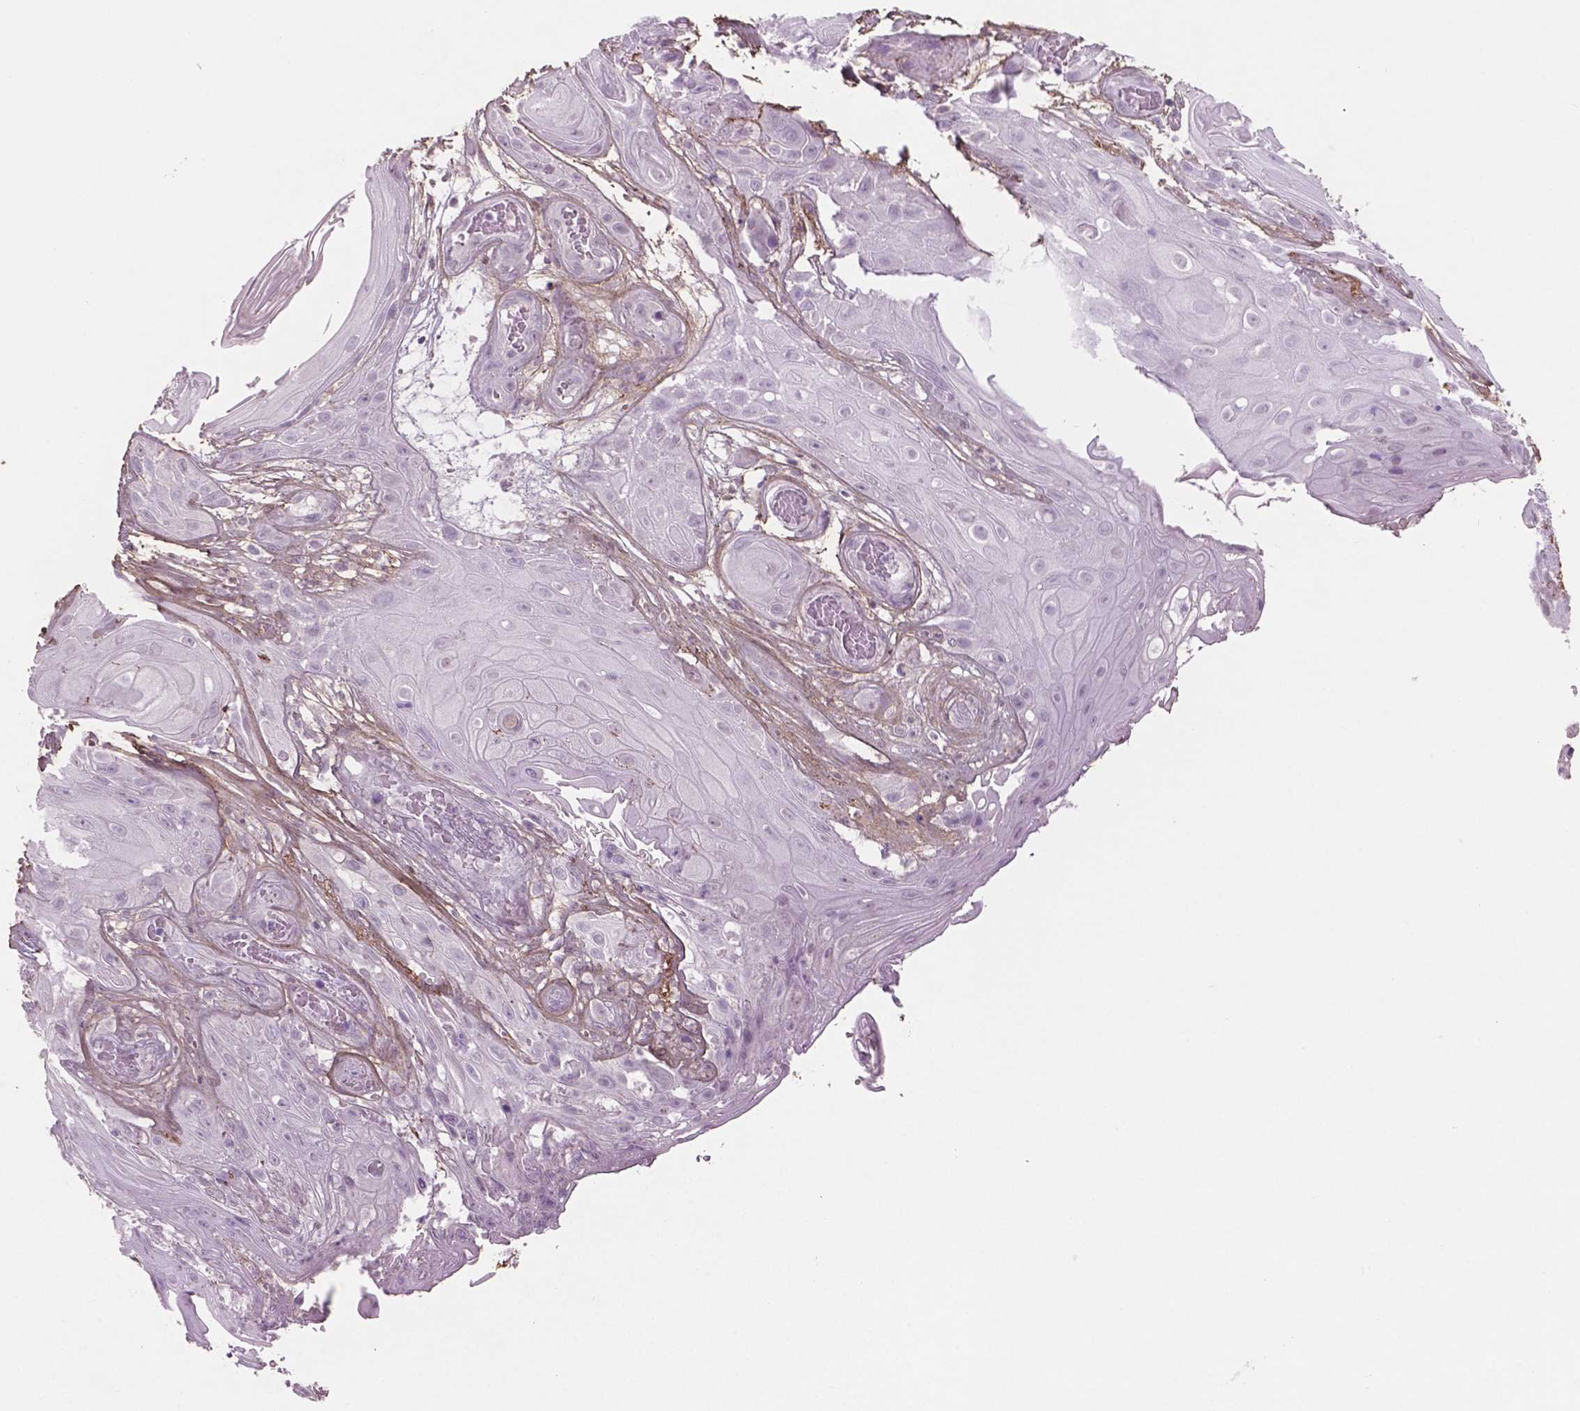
{"staining": {"intensity": "negative", "quantity": "none", "location": "none"}, "tissue": "skin cancer", "cell_type": "Tumor cells", "image_type": "cancer", "snomed": [{"axis": "morphology", "description": "Squamous cell carcinoma, NOS"}, {"axis": "topography", "description": "Skin"}], "caption": "High power microscopy histopathology image of an immunohistochemistry (IHC) histopathology image of skin cancer (squamous cell carcinoma), revealing no significant staining in tumor cells.", "gene": "DLG2", "patient": {"sex": "male", "age": 62}}